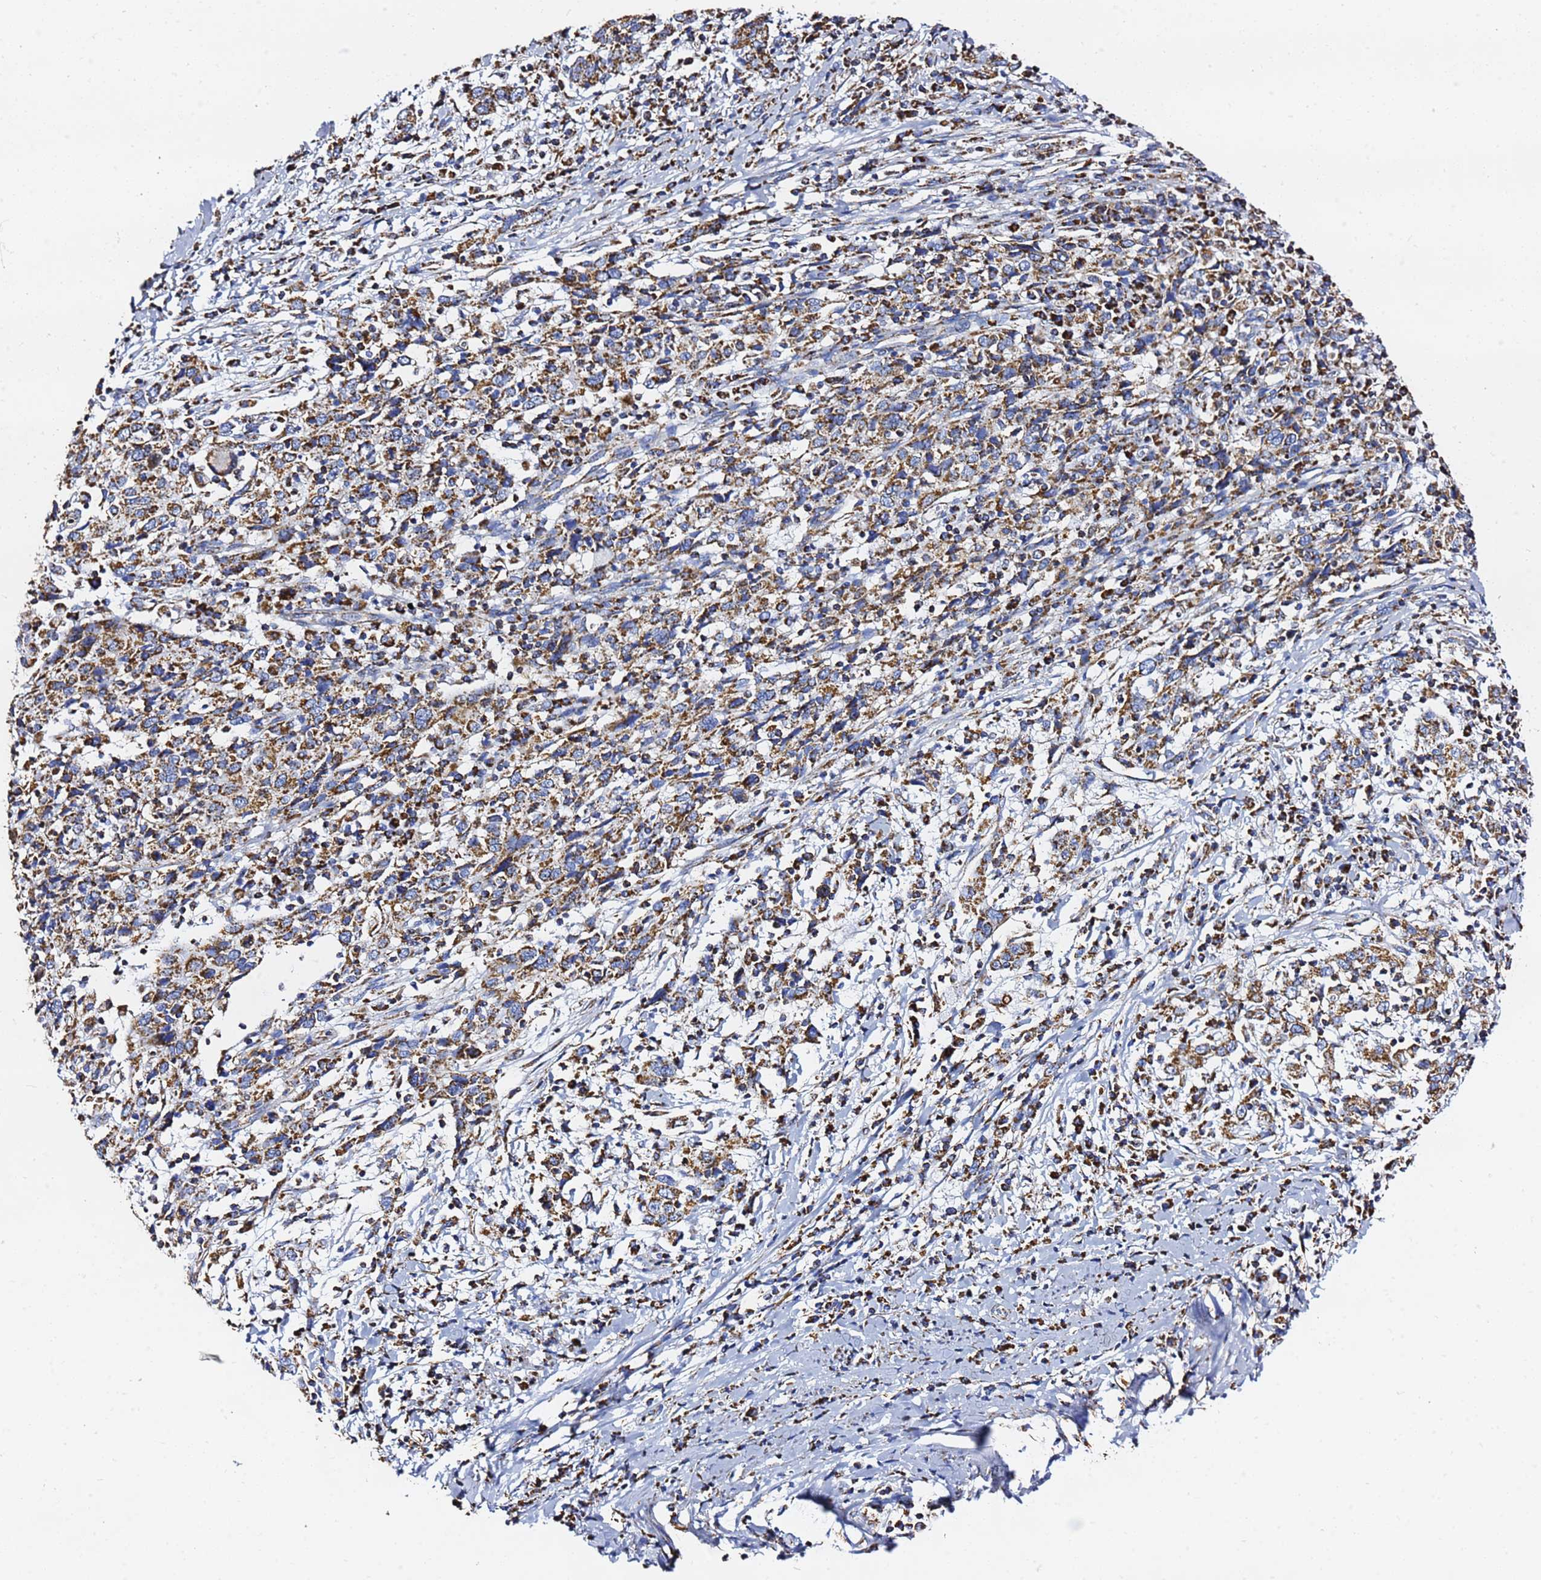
{"staining": {"intensity": "strong", "quantity": ">75%", "location": "cytoplasmic/membranous"}, "tissue": "cervical cancer", "cell_type": "Tumor cells", "image_type": "cancer", "snomed": [{"axis": "morphology", "description": "Squamous cell carcinoma, NOS"}, {"axis": "topography", "description": "Cervix"}], "caption": "Immunohistochemistry (IHC) (DAB (3,3'-diaminobenzidine)) staining of cervical cancer (squamous cell carcinoma) displays strong cytoplasmic/membranous protein expression in approximately >75% of tumor cells.", "gene": "PHB2", "patient": {"sex": "female", "age": 46}}